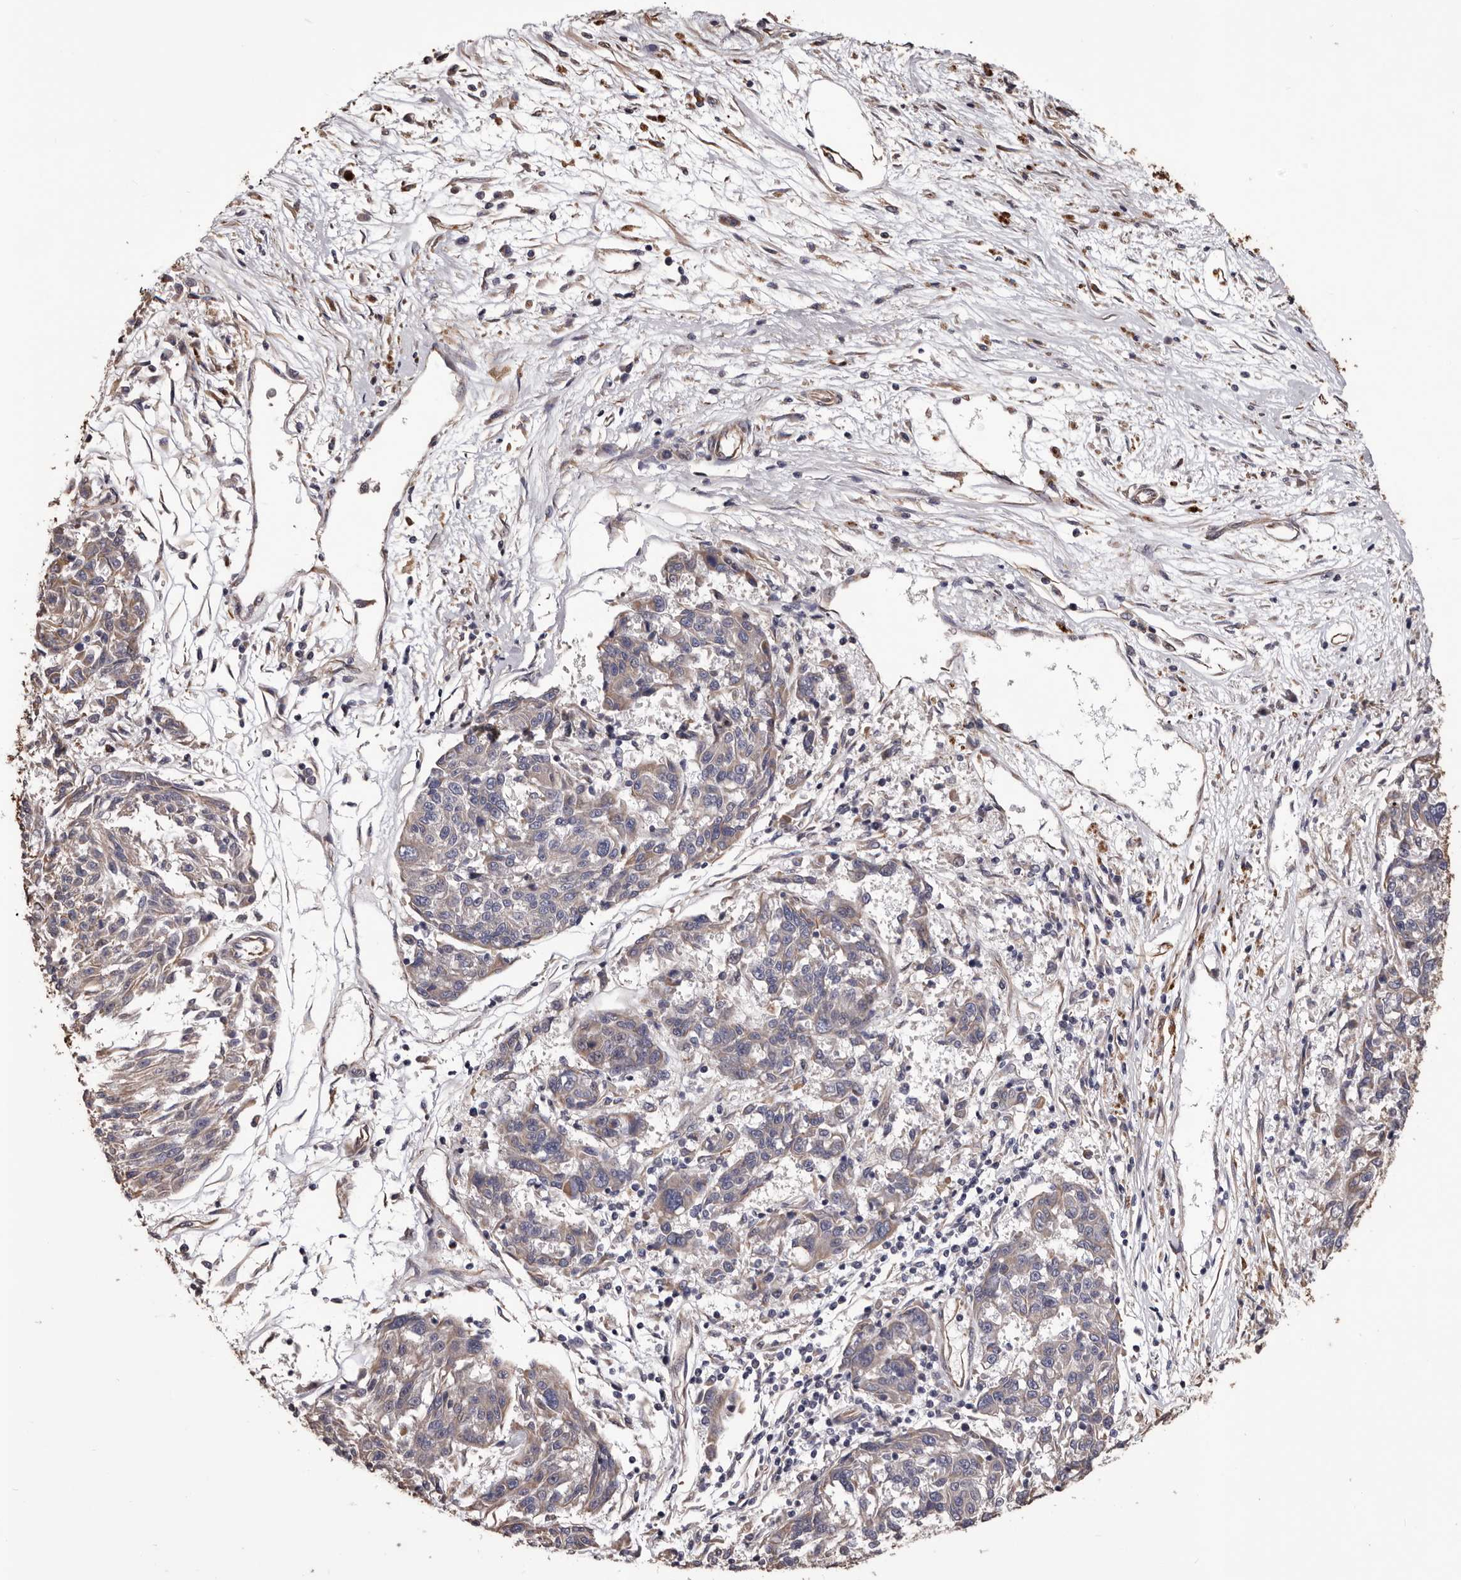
{"staining": {"intensity": "weak", "quantity": "25%-75%", "location": "cytoplasmic/membranous"}, "tissue": "melanoma", "cell_type": "Tumor cells", "image_type": "cancer", "snomed": [{"axis": "morphology", "description": "Malignant melanoma, NOS"}, {"axis": "topography", "description": "Skin"}], "caption": "This image displays melanoma stained with IHC to label a protein in brown. The cytoplasmic/membranous of tumor cells show weak positivity for the protein. Nuclei are counter-stained blue.", "gene": "CEP104", "patient": {"sex": "male", "age": 53}}